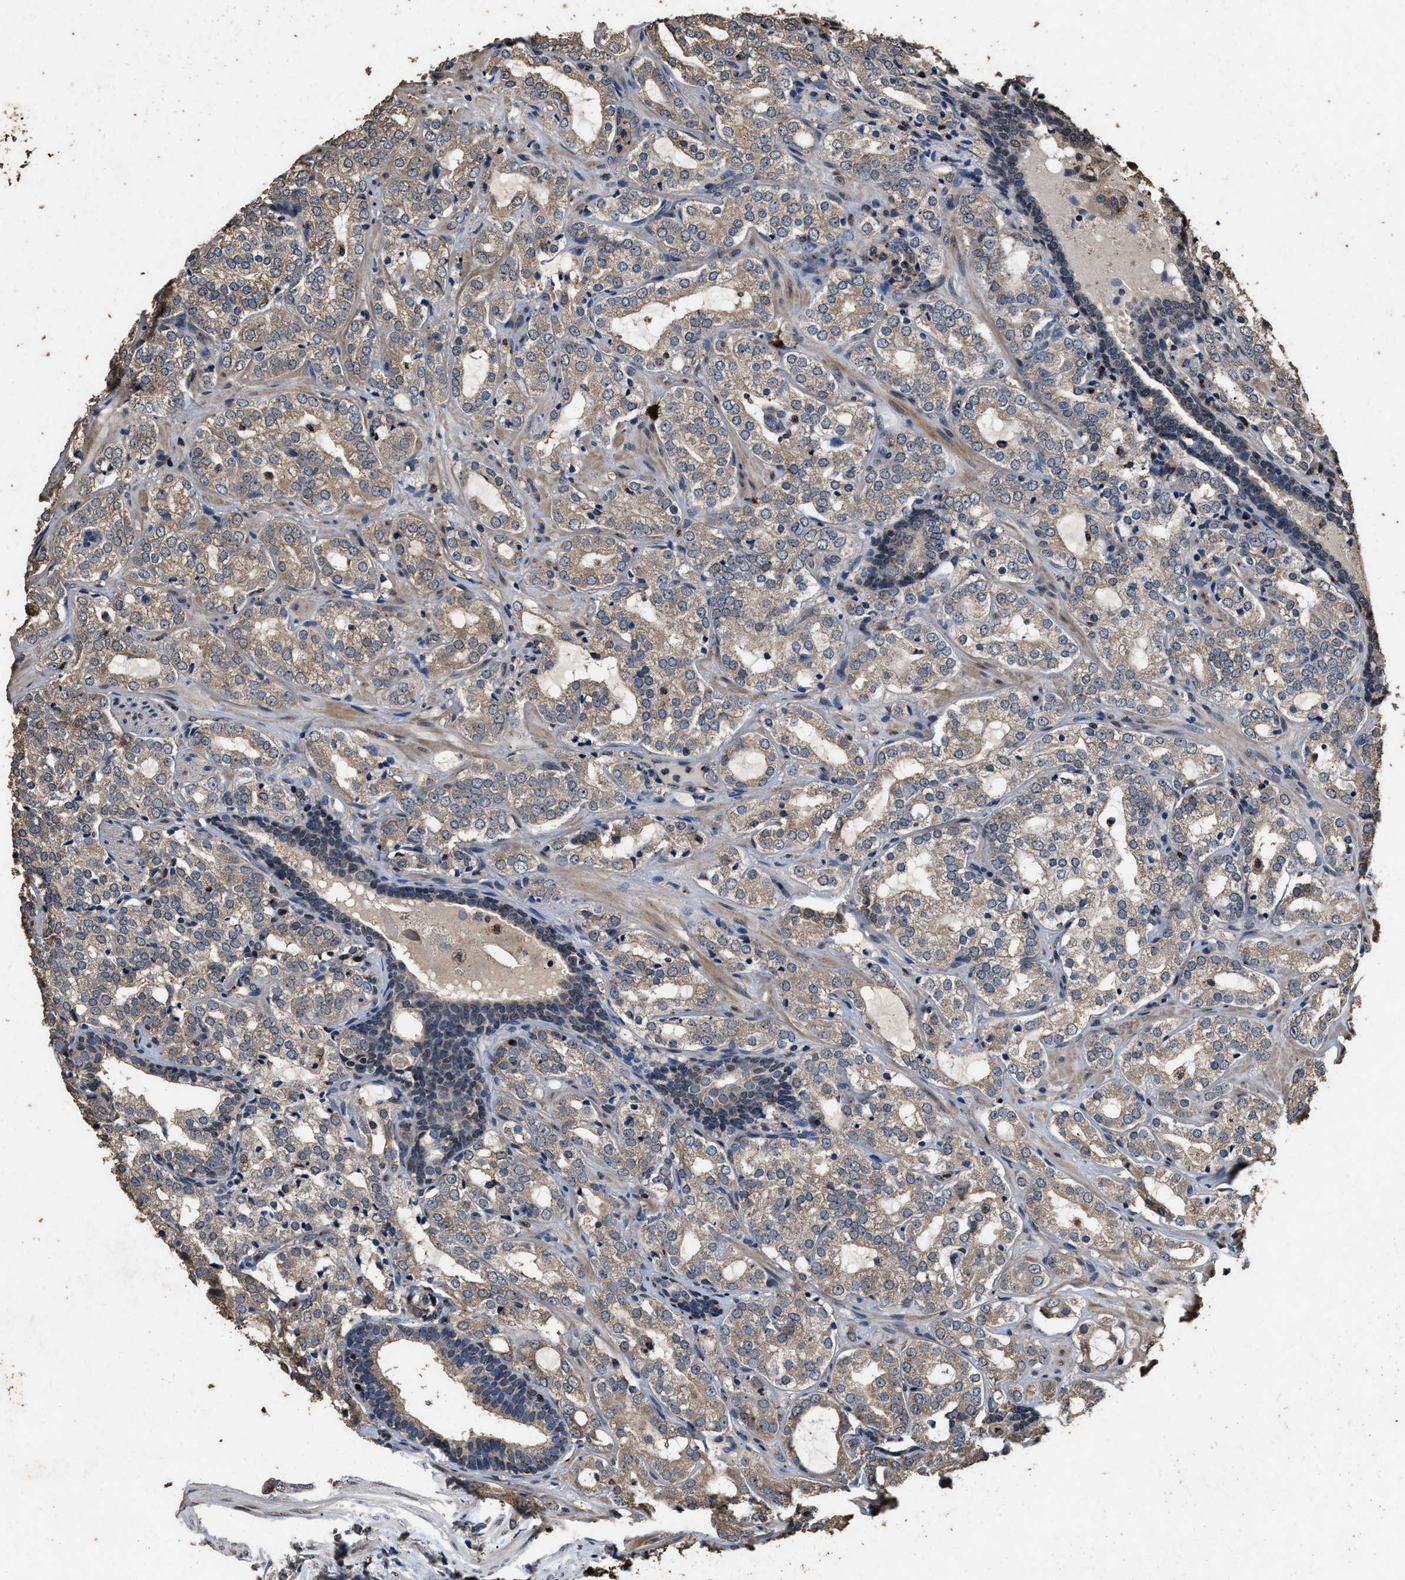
{"staining": {"intensity": "weak", "quantity": ">75%", "location": "cytoplasmic/membranous"}, "tissue": "prostate cancer", "cell_type": "Tumor cells", "image_type": "cancer", "snomed": [{"axis": "morphology", "description": "Adenocarcinoma, High grade"}, {"axis": "topography", "description": "Prostate"}], "caption": "This micrograph exhibits immunohistochemistry staining of prostate cancer, with low weak cytoplasmic/membranous expression in approximately >75% of tumor cells.", "gene": "TPST2", "patient": {"sex": "male", "age": 64}}